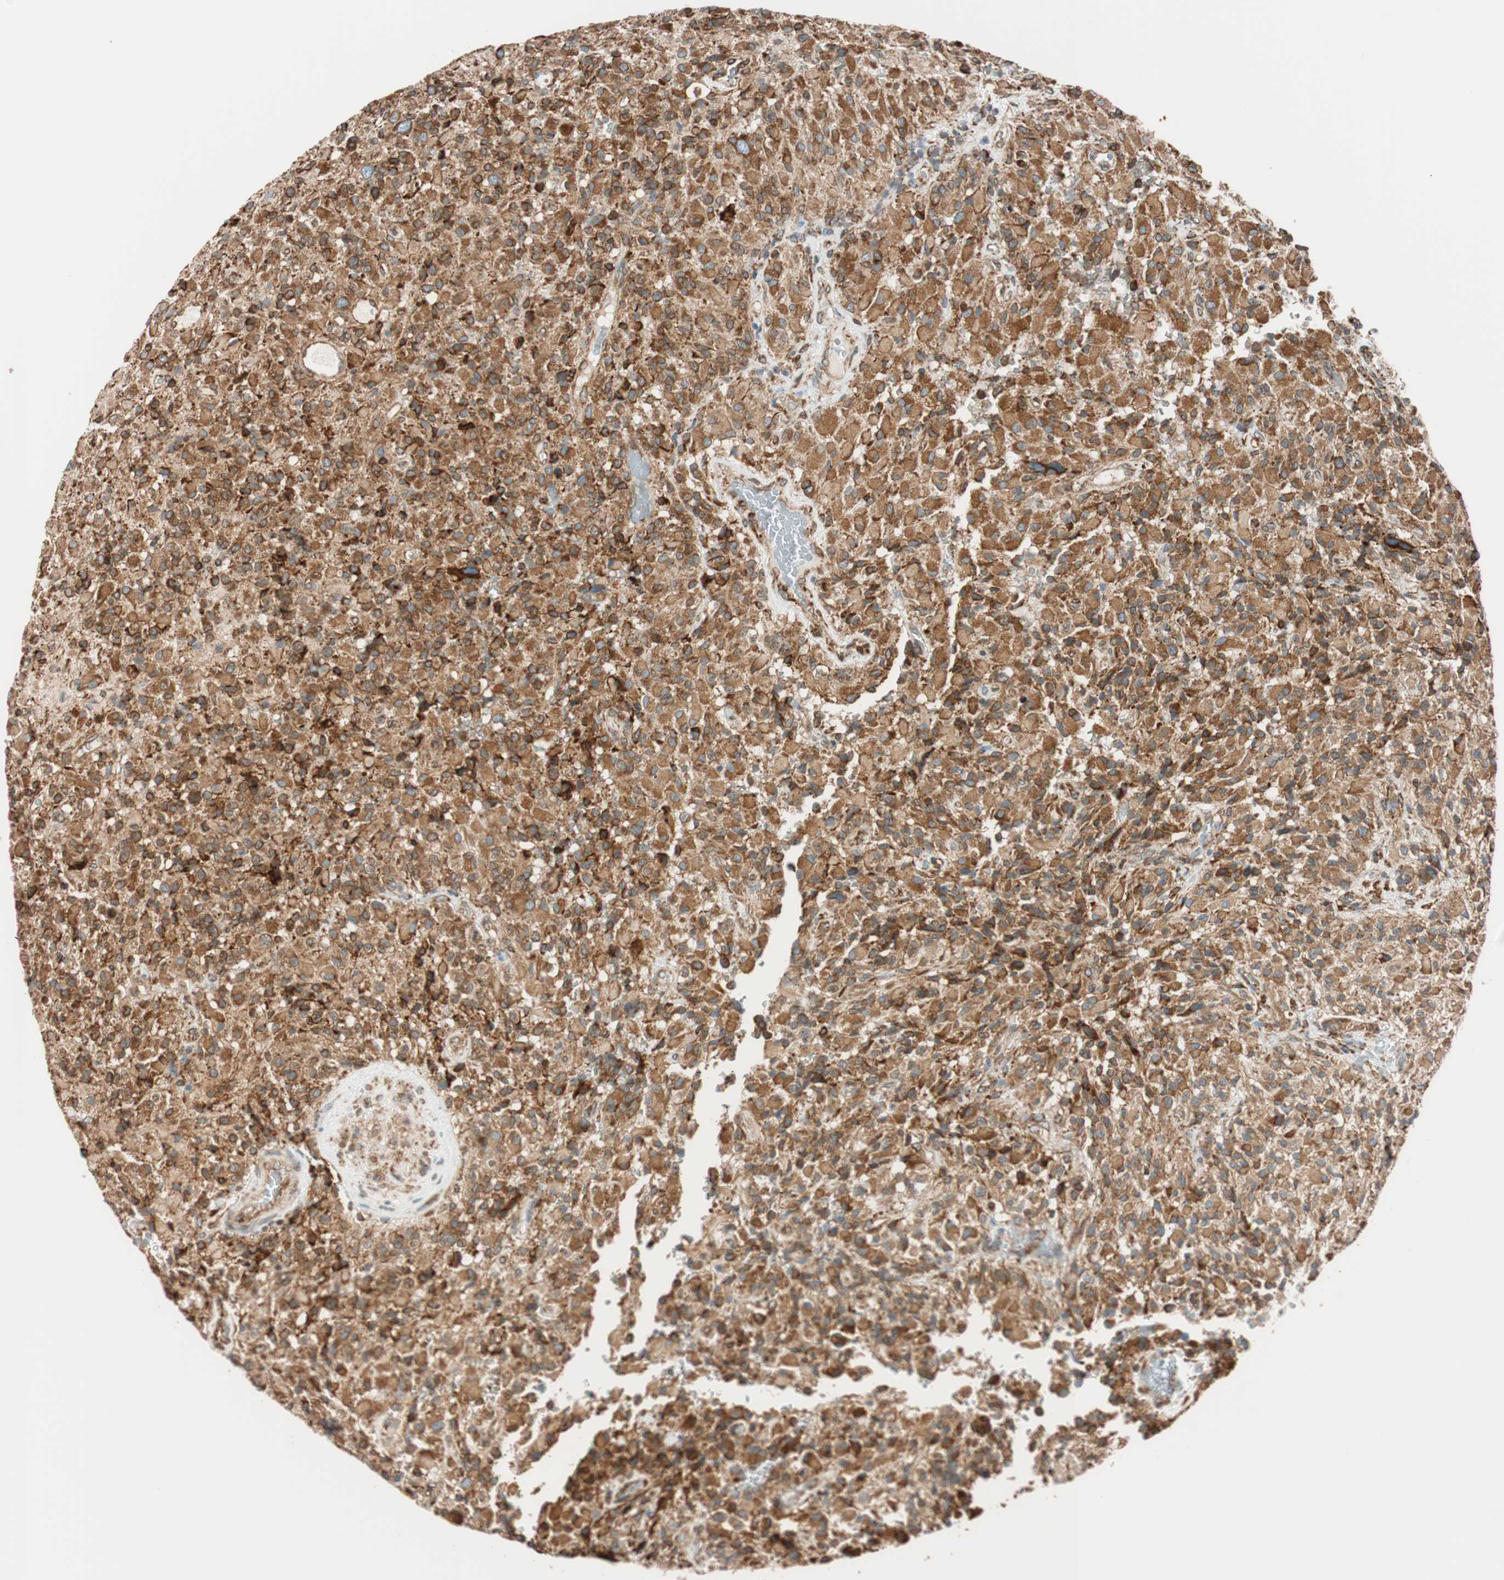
{"staining": {"intensity": "moderate", "quantity": ">75%", "location": "cytoplasmic/membranous"}, "tissue": "glioma", "cell_type": "Tumor cells", "image_type": "cancer", "snomed": [{"axis": "morphology", "description": "Glioma, malignant, High grade"}, {"axis": "topography", "description": "Brain"}], "caption": "Tumor cells exhibit medium levels of moderate cytoplasmic/membranous staining in about >75% of cells in glioma. Using DAB (brown) and hematoxylin (blue) stains, captured at high magnification using brightfield microscopy.", "gene": "PRKCSH", "patient": {"sex": "male", "age": 71}}